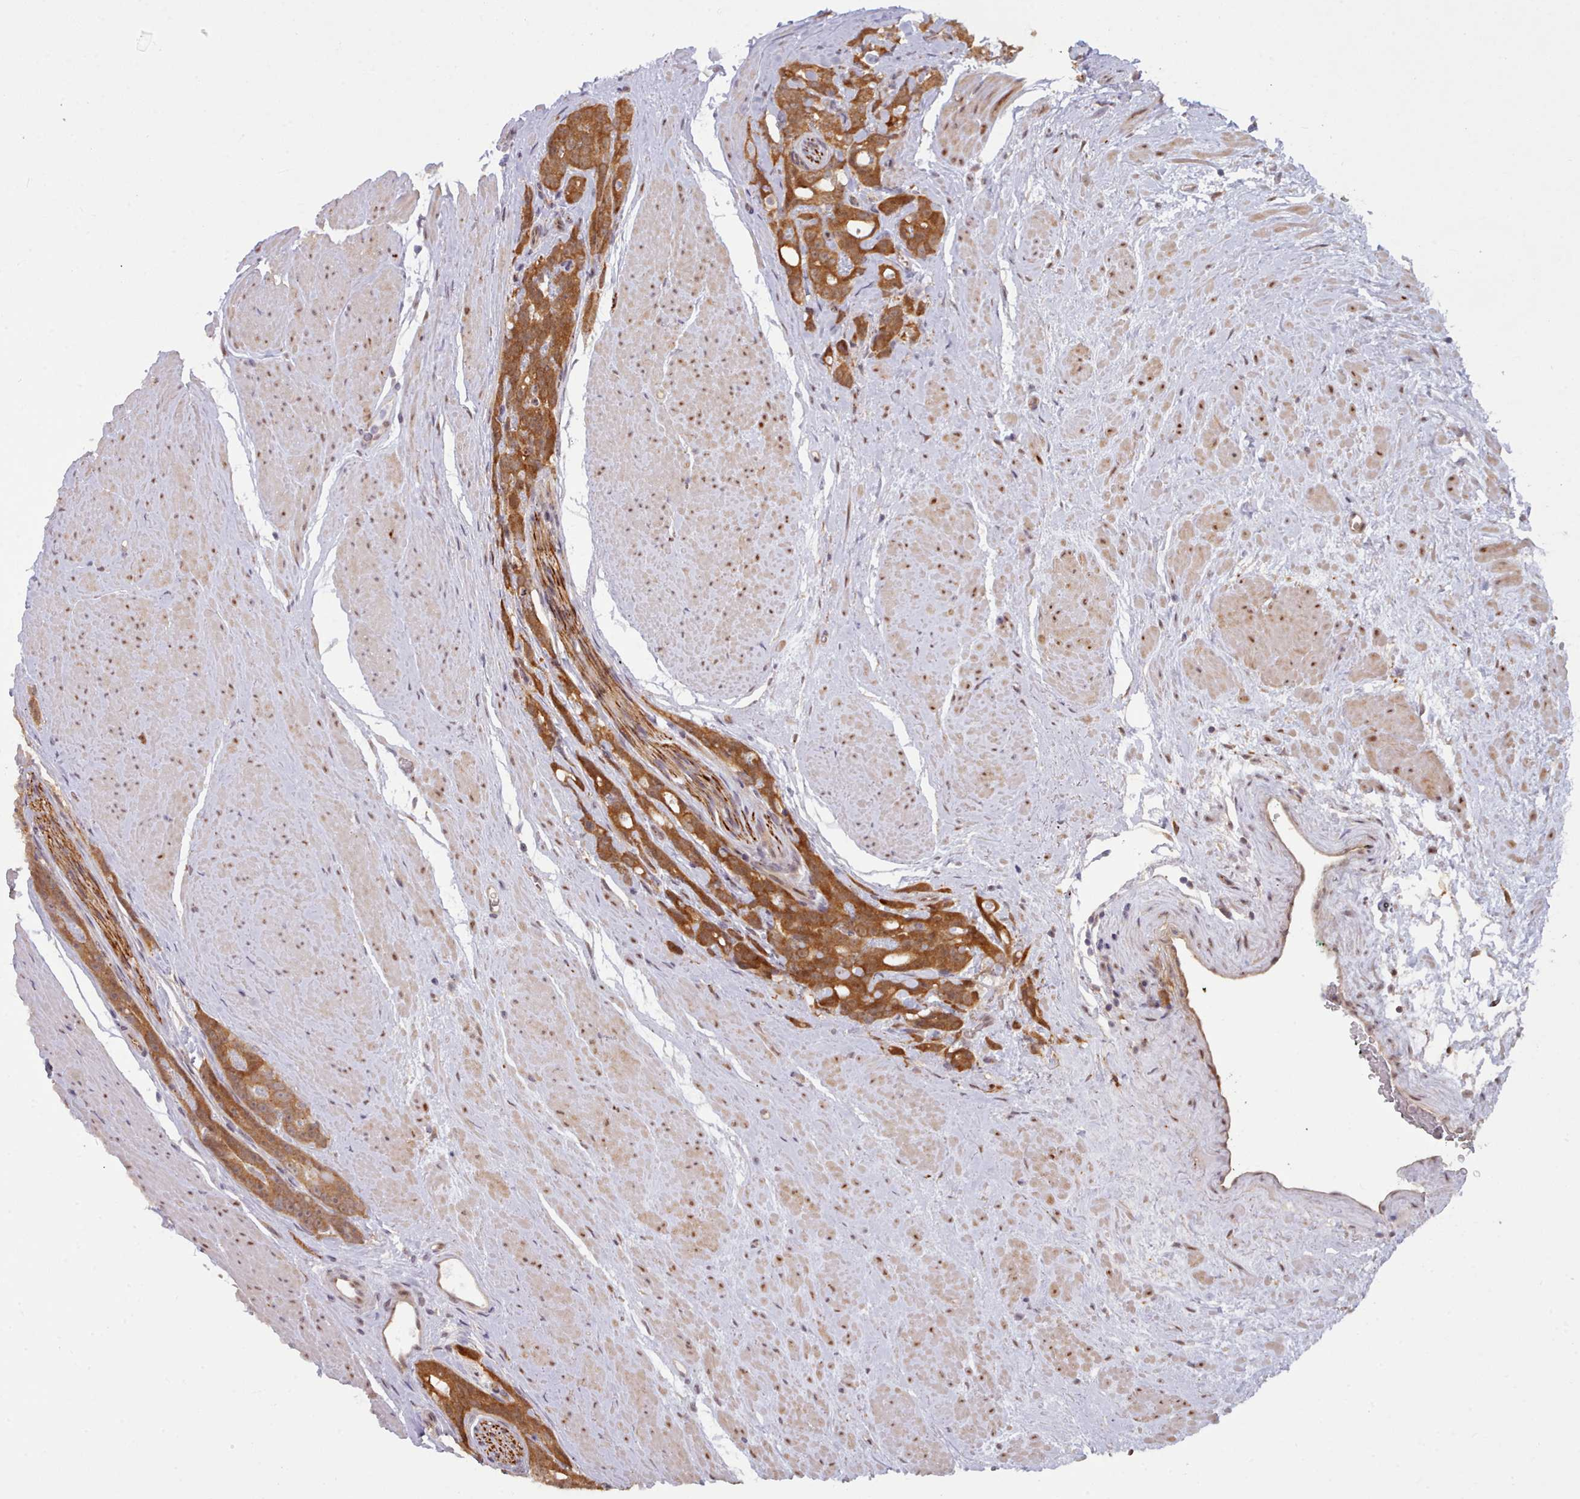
{"staining": {"intensity": "strong", "quantity": ">75%", "location": "cytoplasmic/membranous,nuclear"}, "tissue": "prostate cancer", "cell_type": "Tumor cells", "image_type": "cancer", "snomed": [{"axis": "morphology", "description": "Adenocarcinoma, High grade"}, {"axis": "topography", "description": "Prostate"}], "caption": "Immunohistochemistry (IHC) image of prostate cancer (adenocarcinoma (high-grade)) stained for a protein (brown), which exhibits high levels of strong cytoplasmic/membranous and nuclear positivity in about >75% of tumor cells.", "gene": "CES3", "patient": {"sex": "male", "age": 74}}